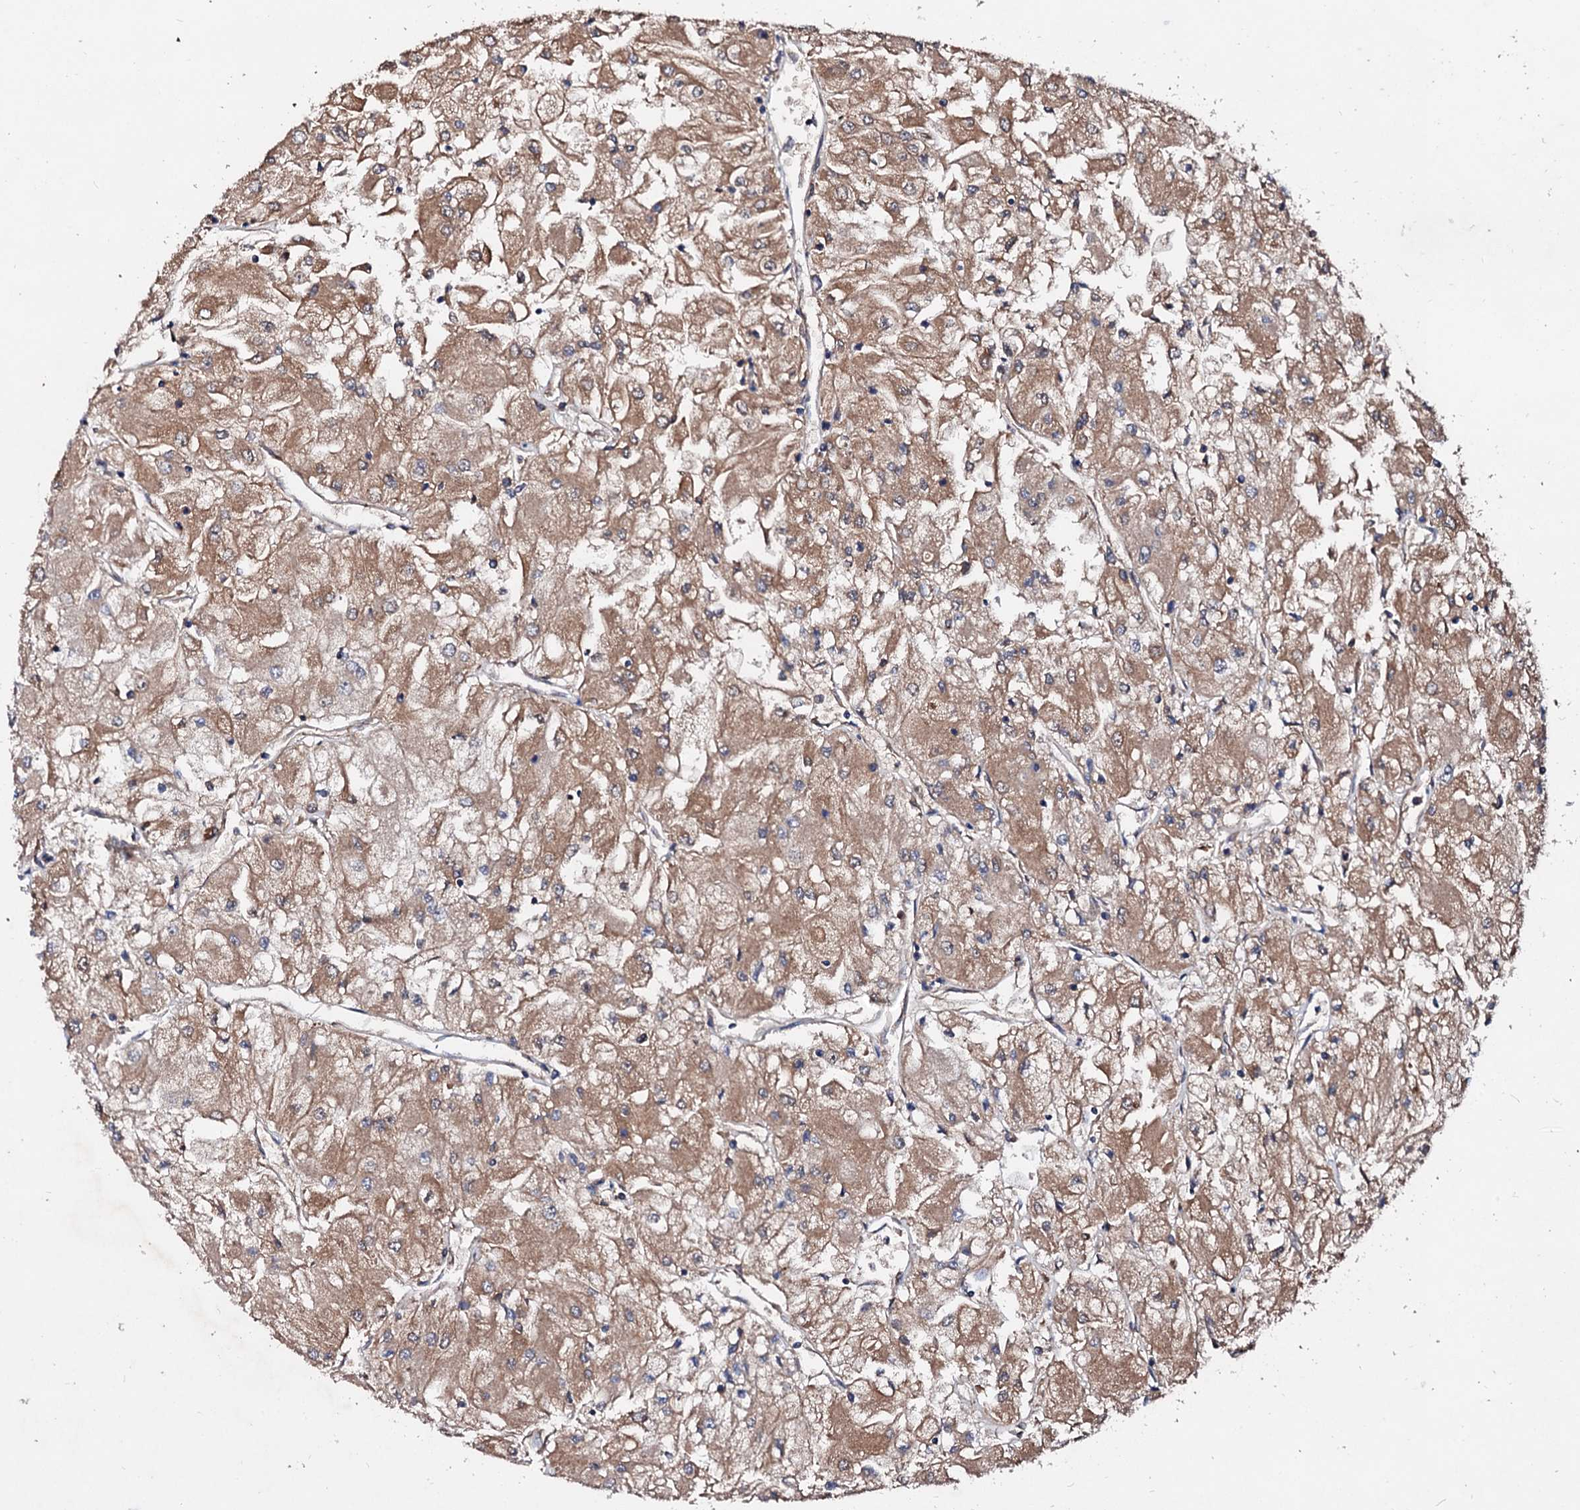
{"staining": {"intensity": "moderate", "quantity": ">75%", "location": "cytoplasmic/membranous"}, "tissue": "renal cancer", "cell_type": "Tumor cells", "image_type": "cancer", "snomed": [{"axis": "morphology", "description": "Adenocarcinoma, NOS"}, {"axis": "topography", "description": "Kidney"}], "caption": "Renal adenocarcinoma stained with immunohistochemistry shows moderate cytoplasmic/membranous staining in approximately >75% of tumor cells.", "gene": "EXTL1", "patient": {"sex": "male", "age": 80}}